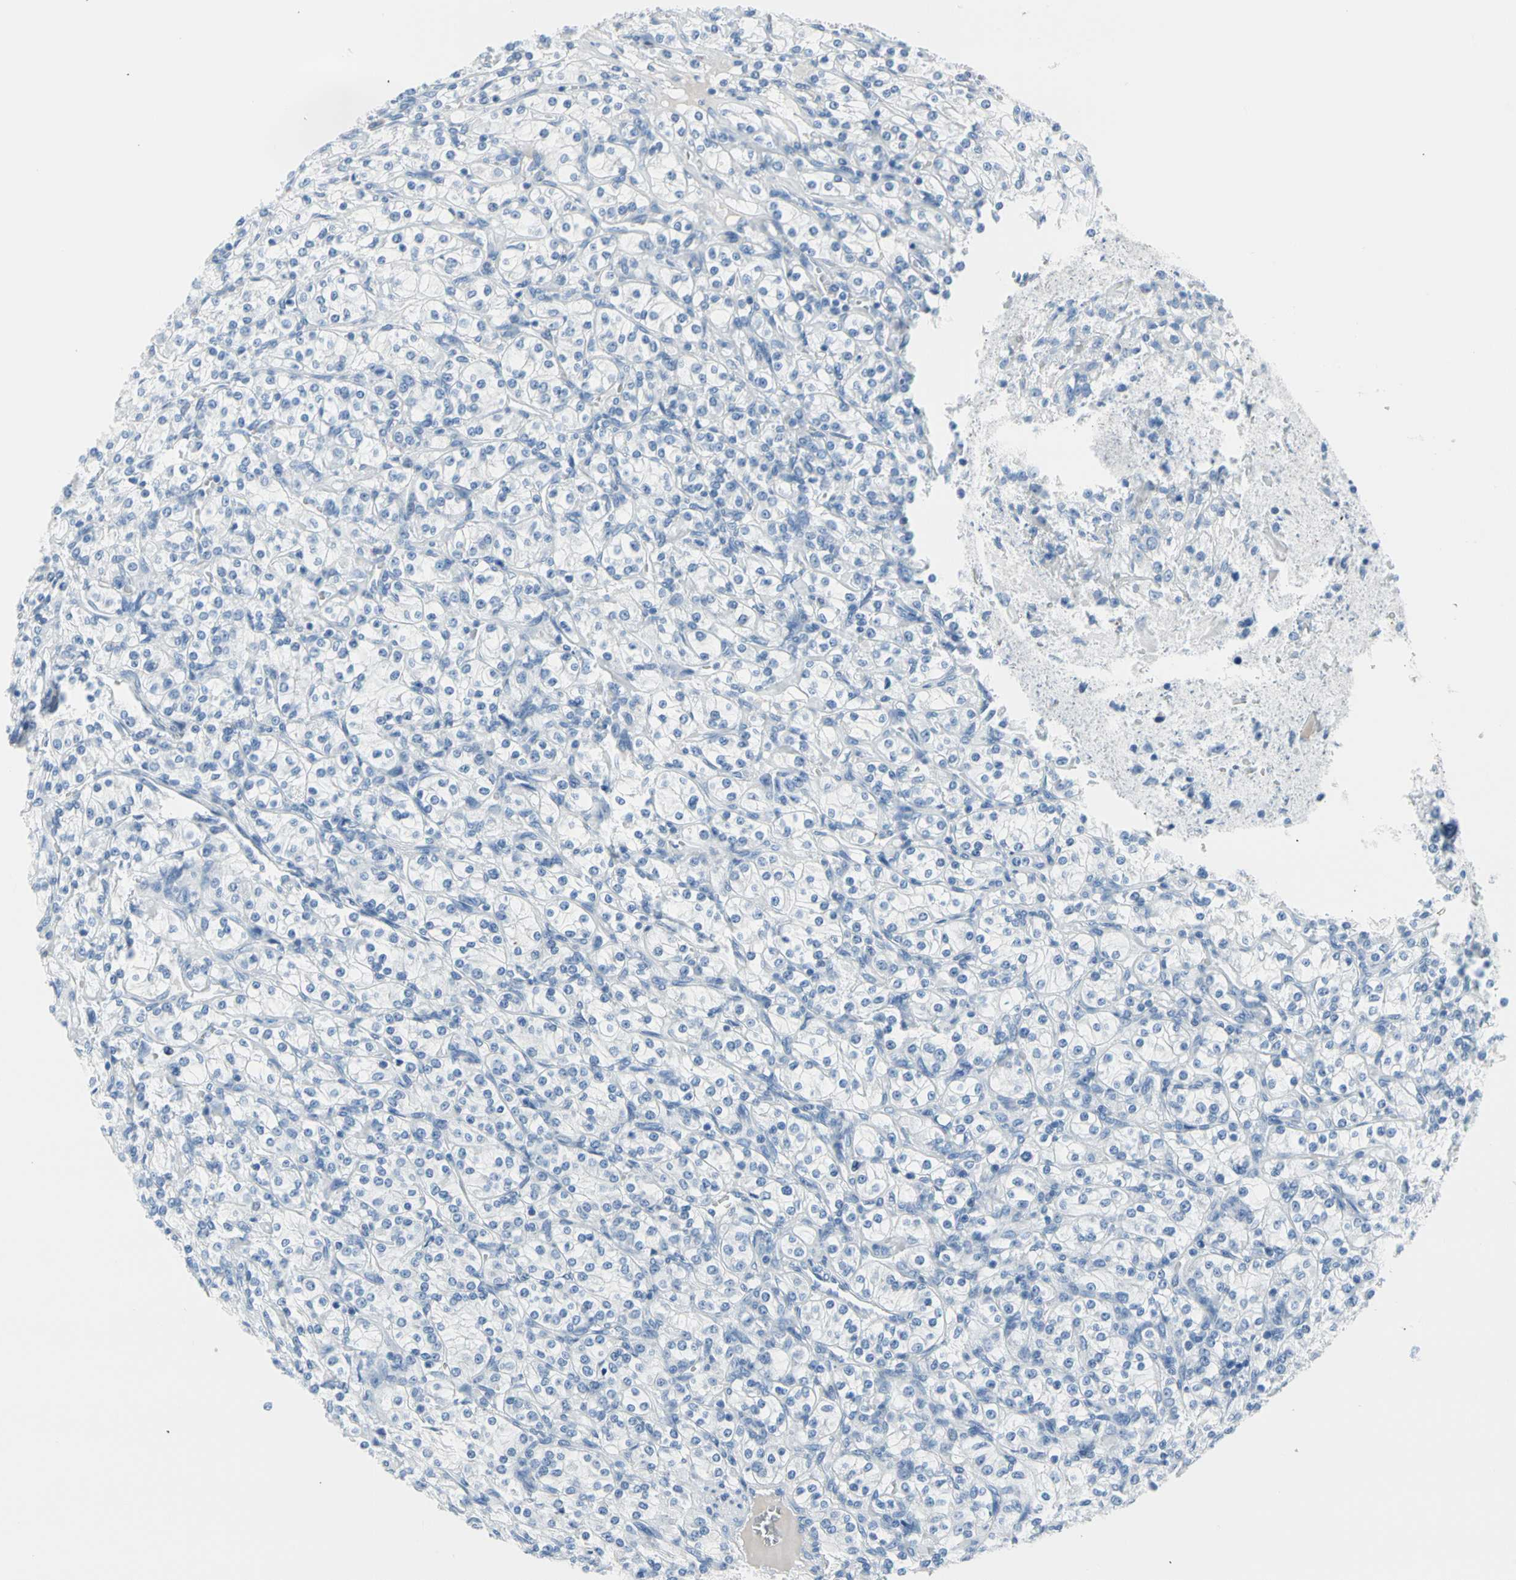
{"staining": {"intensity": "negative", "quantity": "none", "location": "none"}, "tissue": "renal cancer", "cell_type": "Tumor cells", "image_type": "cancer", "snomed": [{"axis": "morphology", "description": "Adenocarcinoma, NOS"}, {"axis": "topography", "description": "Kidney"}], "caption": "An immunohistochemistry micrograph of adenocarcinoma (renal) is shown. There is no staining in tumor cells of adenocarcinoma (renal).", "gene": "TPO", "patient": {"sex": "male", "age": 77}}